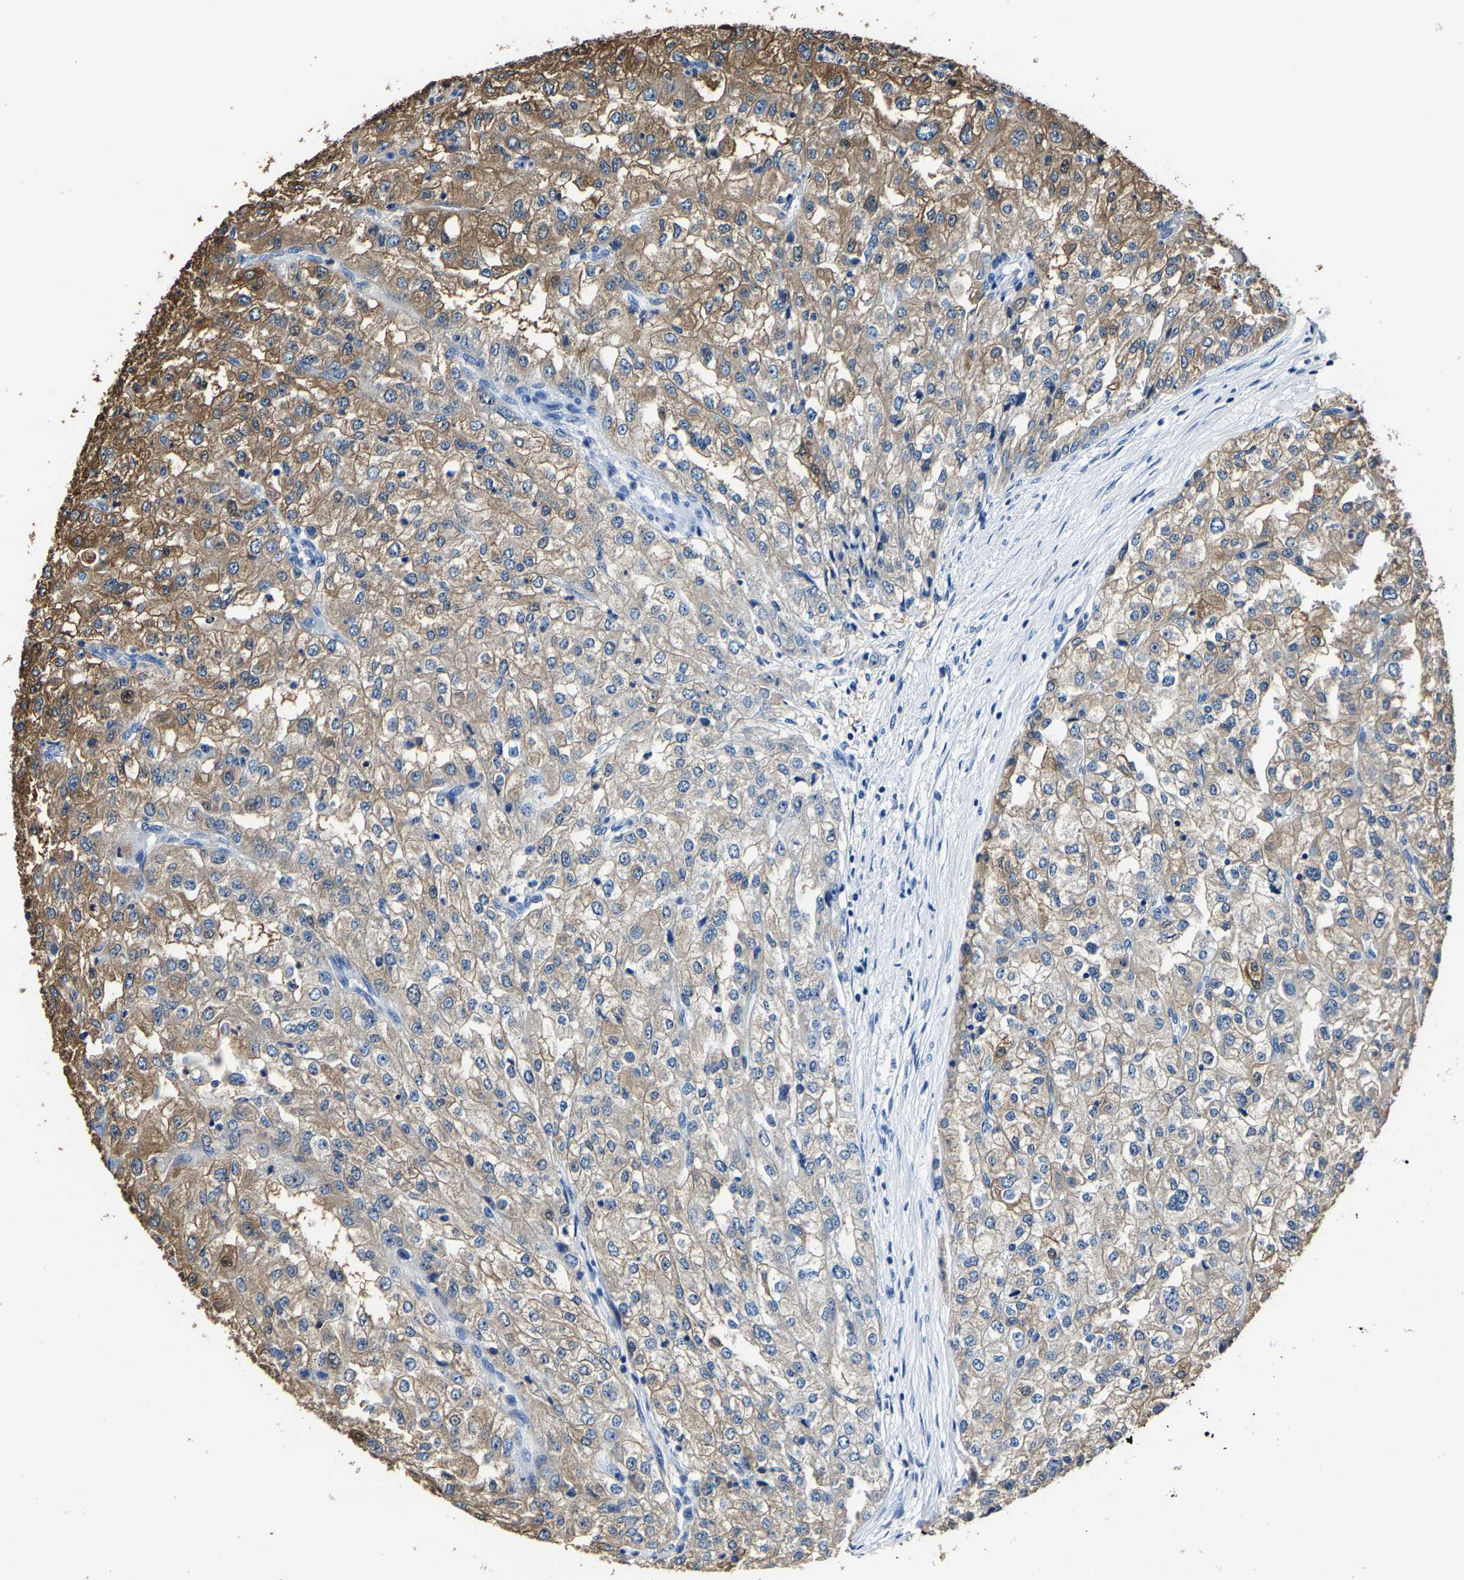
{"staining": {"intensity": "moderate", "quantity": "25%-75%", "location": "cytoplasmic/membranous"}, "tissue": "renal cancer", "cell_type": "Tumor cells", "image_type": "cancer", "snomed": [{"axis": "morphology", "description": "Adenocarcinoma, NOS"}, {"axis": "topography", "description": "Kidney"}], "caption": "Immunohistochemistry of human adenocarcinoma (renal) shows medium levels of moderate cytoplasmic/membranous staining in about 25%-75% of tumor cells. (IHC, brightfield microscopy, high magnification).", "gene": "ALDOB", "patient": {"sex": "female", "age": 54}}